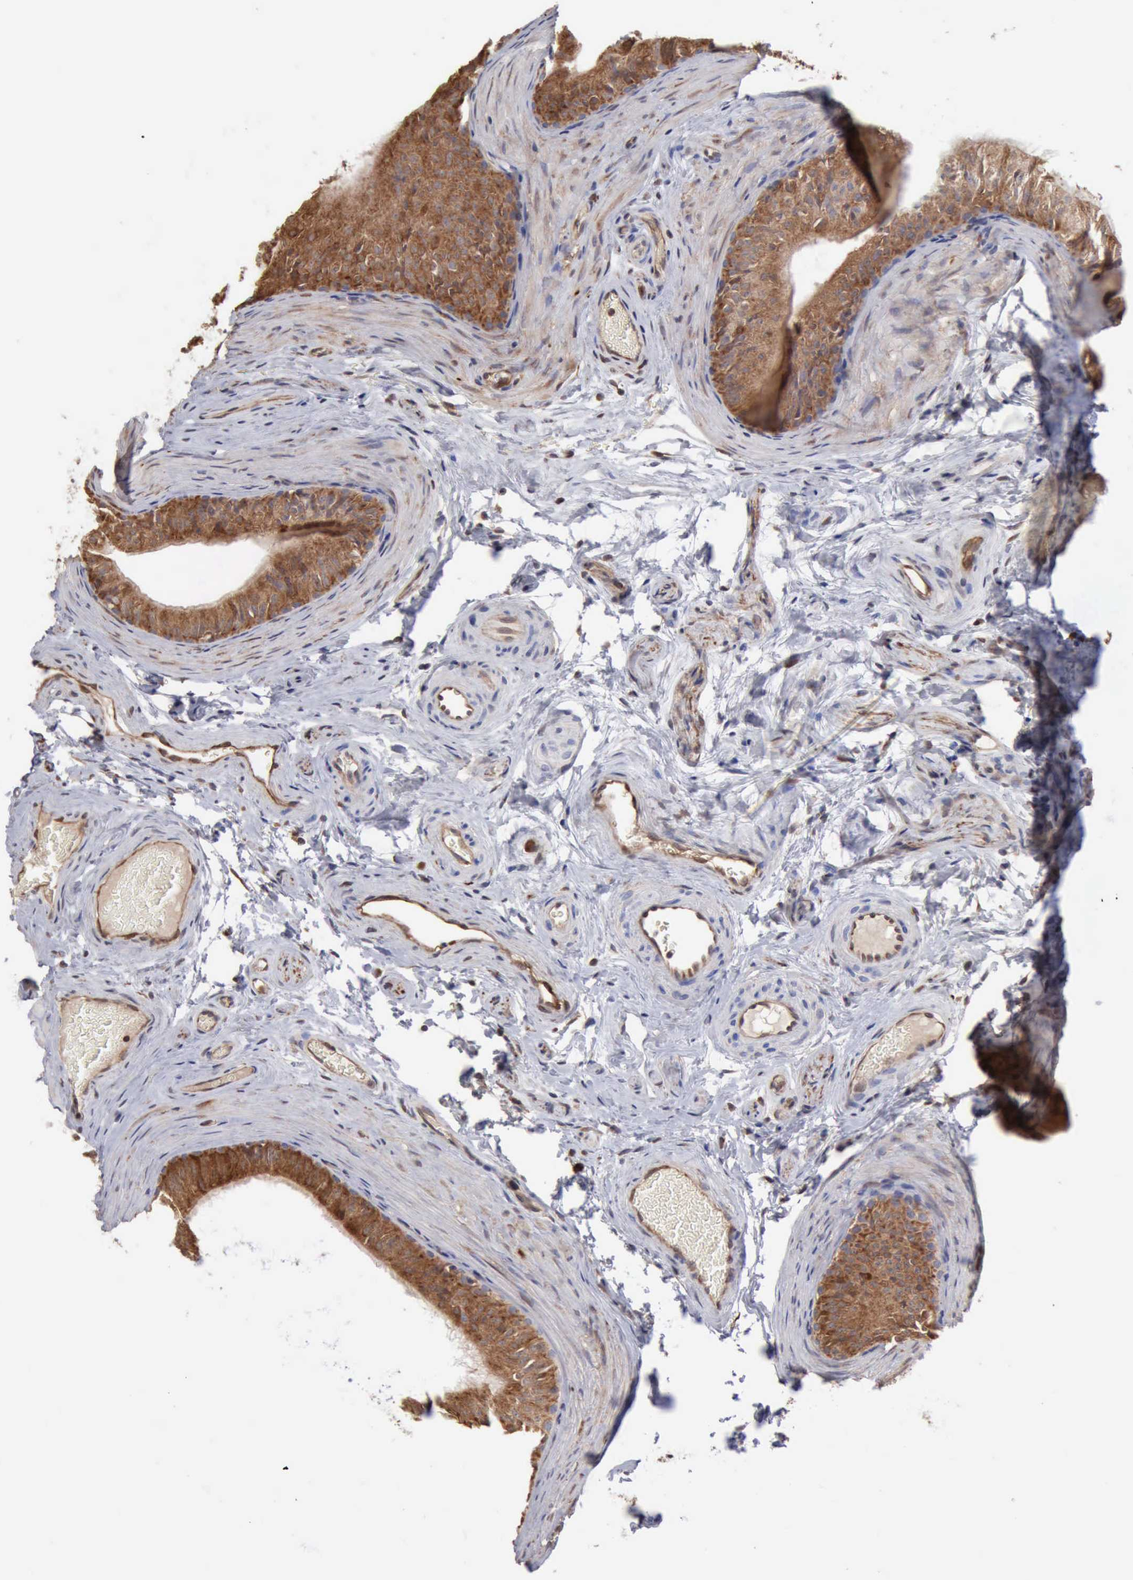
{"staining": {"intensity": "moderate", "quantity": ">75%", "location": "cytoplasmic/membranous"}, "tissue": "epididymis", "cell_type": "Glandular cells", "image_type": "normal", "snomed": [{"axis": "morphology", "description": "Normal tissue, NOS"}, {"axis": "topography", "description": "Testis"}, {"axis": "topography", "description": "Epididymis"}], "caption": "DAB immunohistochemical staining of benign epididymis shows moderate cytoplasmic/membranous protein expression in approximately >75% of glandular cells. The staining was performed using DAB, with brown indicating positive protein expression. Nuclei are stained blue with hematoxylin.", "gene": "APOL2", "patient": {"sex": "male", "age": 36}}